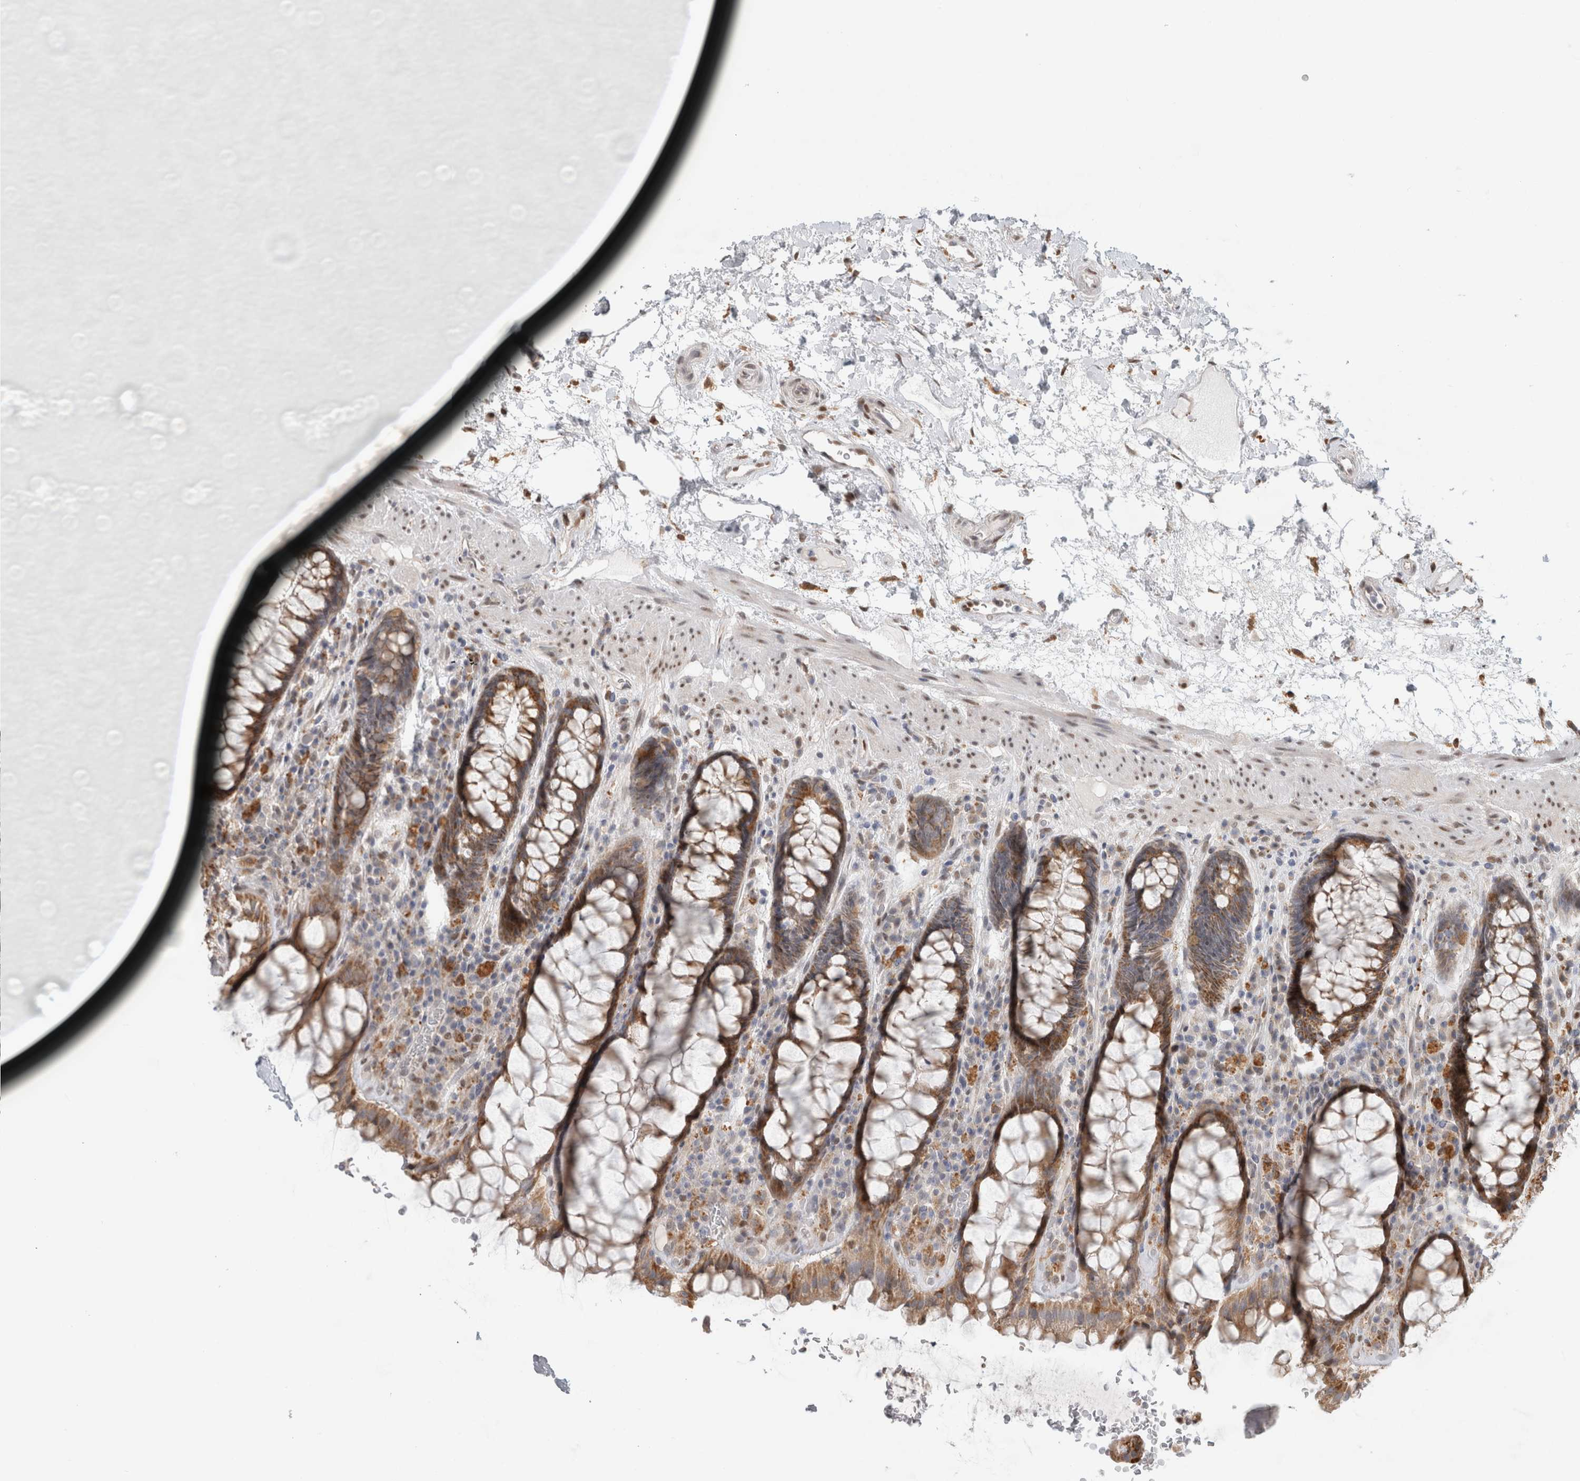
{"staining": {"intensity": "moderate", "quantity": ">75%", "location": "cytoplasmic/membranous"}, "tissue": "rectum", "cell_type": "Glandular cells", "image_type": "normal", "snomed": [{"axis": "morphology", "description": "Normal tissue, NOS"}, {"axis": "topography", "description": "Rectum"}], "caption": "Immunohistochemistry micrograph of normal rectum: rectum stained using IHC displays medium levels of moderate protein expression localized specifically in the cytoplasmic/membranous of glandular cells, appearing as a cytoplasmic/membranous brown color.", "gene": "NAB2", "patient": {"sex": "male", "age": 64}}